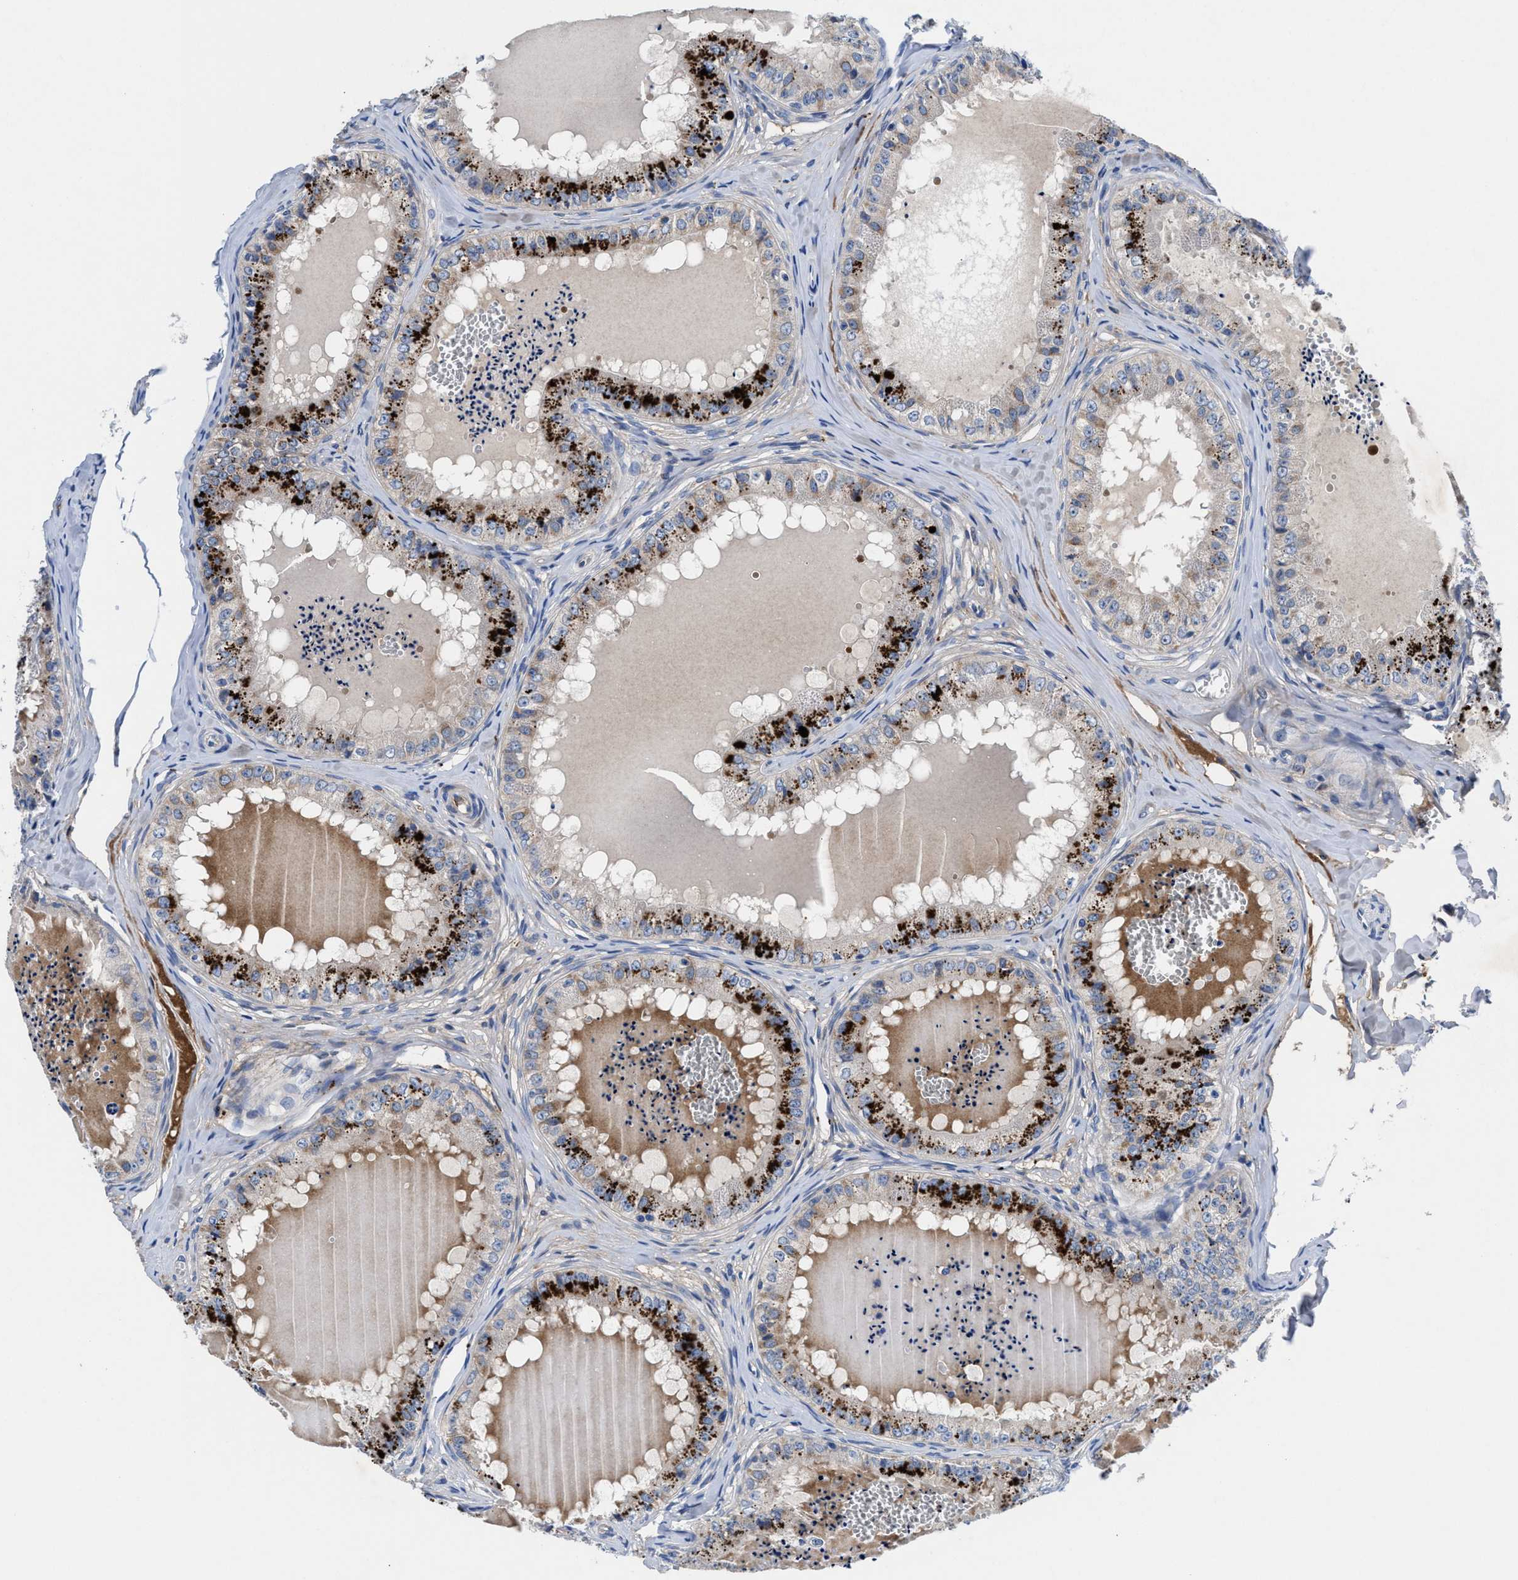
{"staining": {"intensity": "moderate", "quantity": "<25%", "location": "cytoplasmic/membranous"}, "tissue": "epididymis", "cell_type": "Glandular cells", "image_type": "normal", "snomed": [{"axis": "morphology", "description": "Normal tissue, NOS"}, {"axis": "topography", "description": "Epididymis"}], "caption": "IHC image of benign epididymis stained for a protein (brown), which reveals low levels of moderate cytoplasmic/membranous positivity in about <25% of glandular cells.", "gene": "DHRS13", "patient": {"sex": "male", "age": 31}}